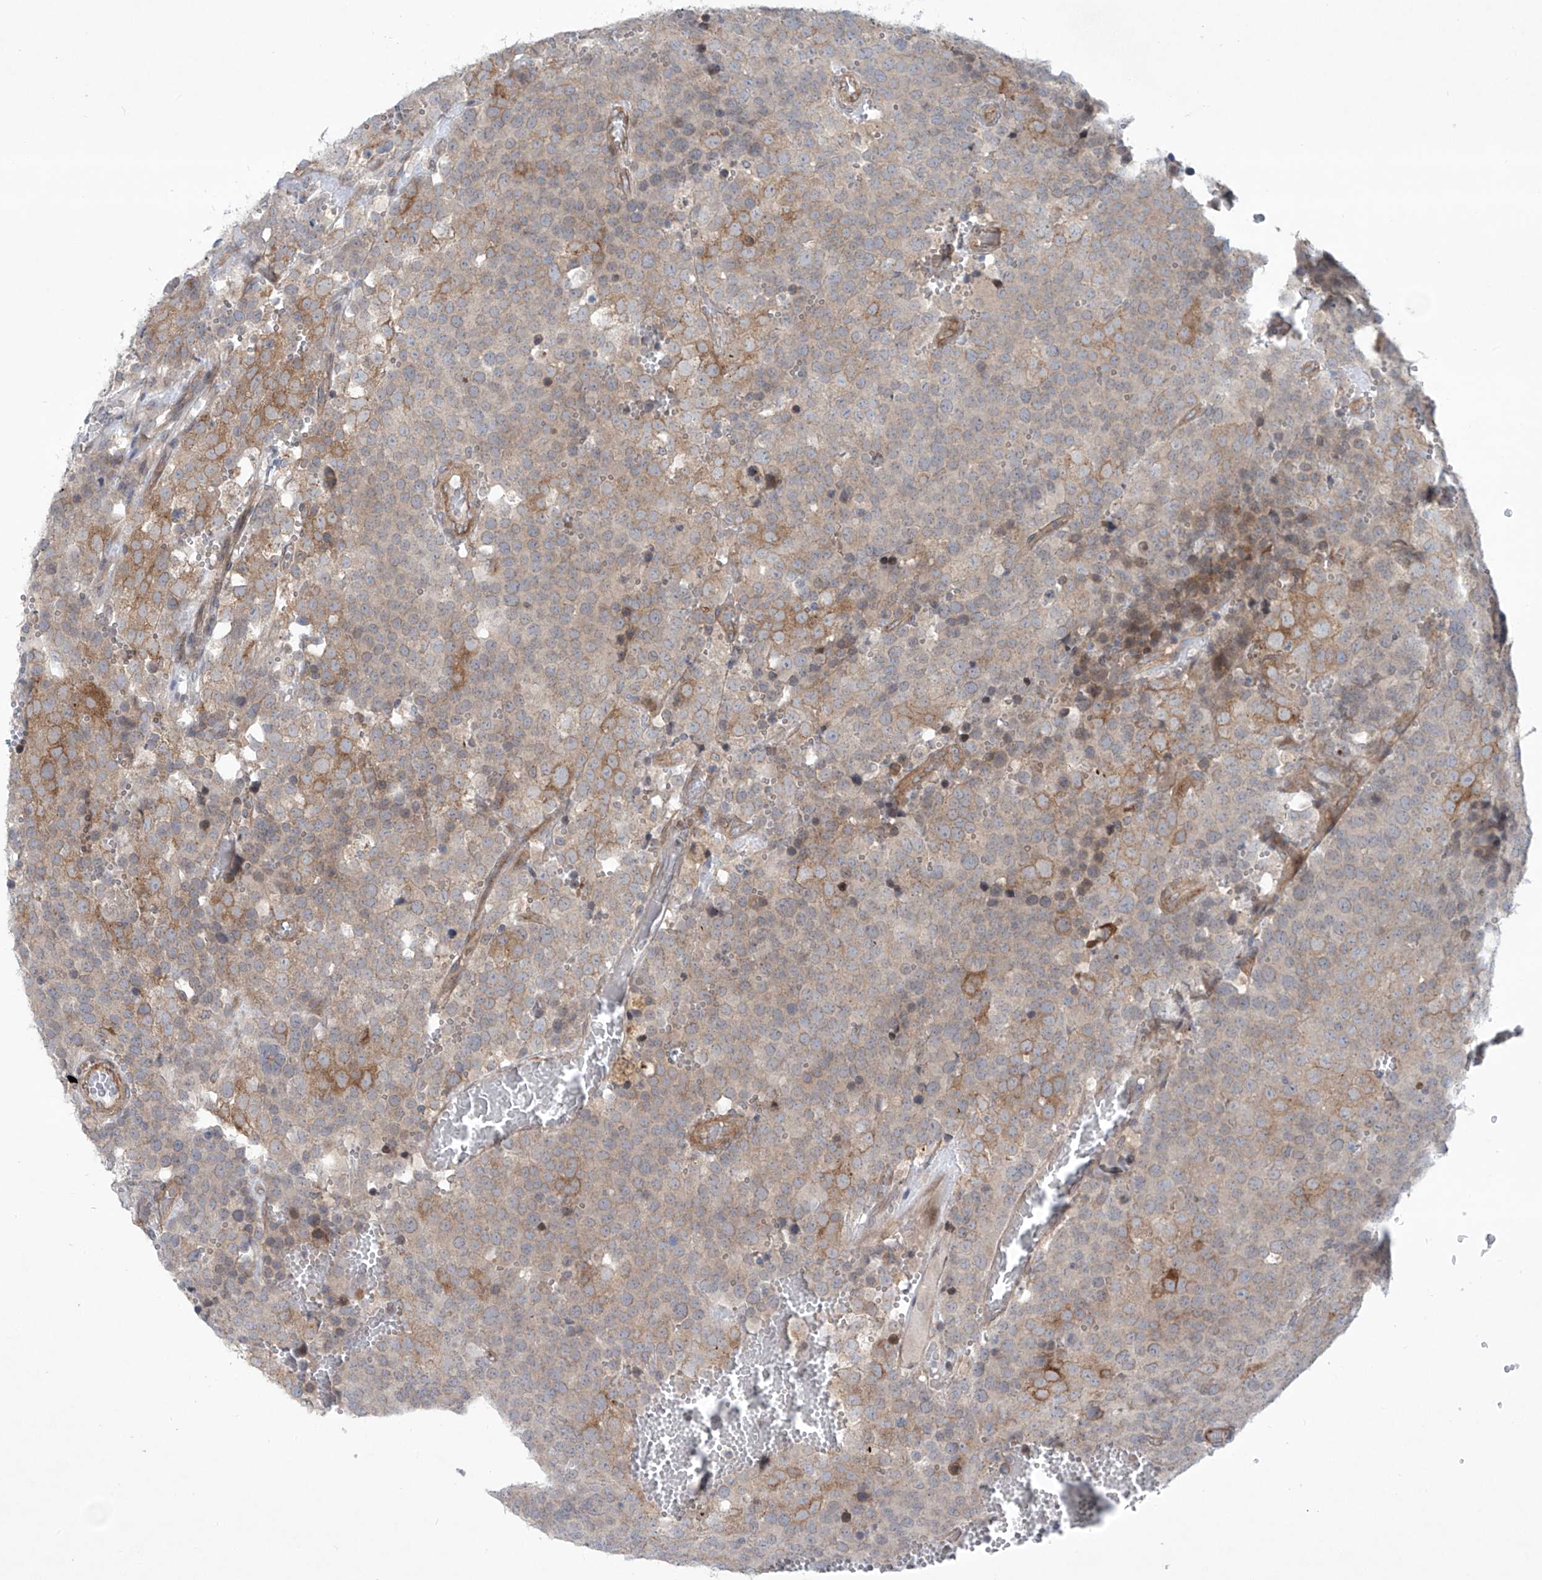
{"staining": {"intensity": "moderate", "quantity": "<25%", "location": "cytoplasmic/membranous"}, "tissue": "testis cancer", "cell_type": "Tumor cells", "image_type": "cancer", "snomed": [{"axis": "morphology", "description": "Seminoma, NOS"}, {"axis": "topography", "description": "Testis"}], "caption": "Immunohistochemistry micrograph of neoplastic tissue: testis cancer (seminoma) stained using immunohistochemistry shows low levels of moderate protein expression localized specifically in the cytoplasmic/membranous of tumor cells, appearing as a cytoplasmic/membranous brown color.", "gene": "KLC4", "patient": {"sex": "male", "age": 71}}